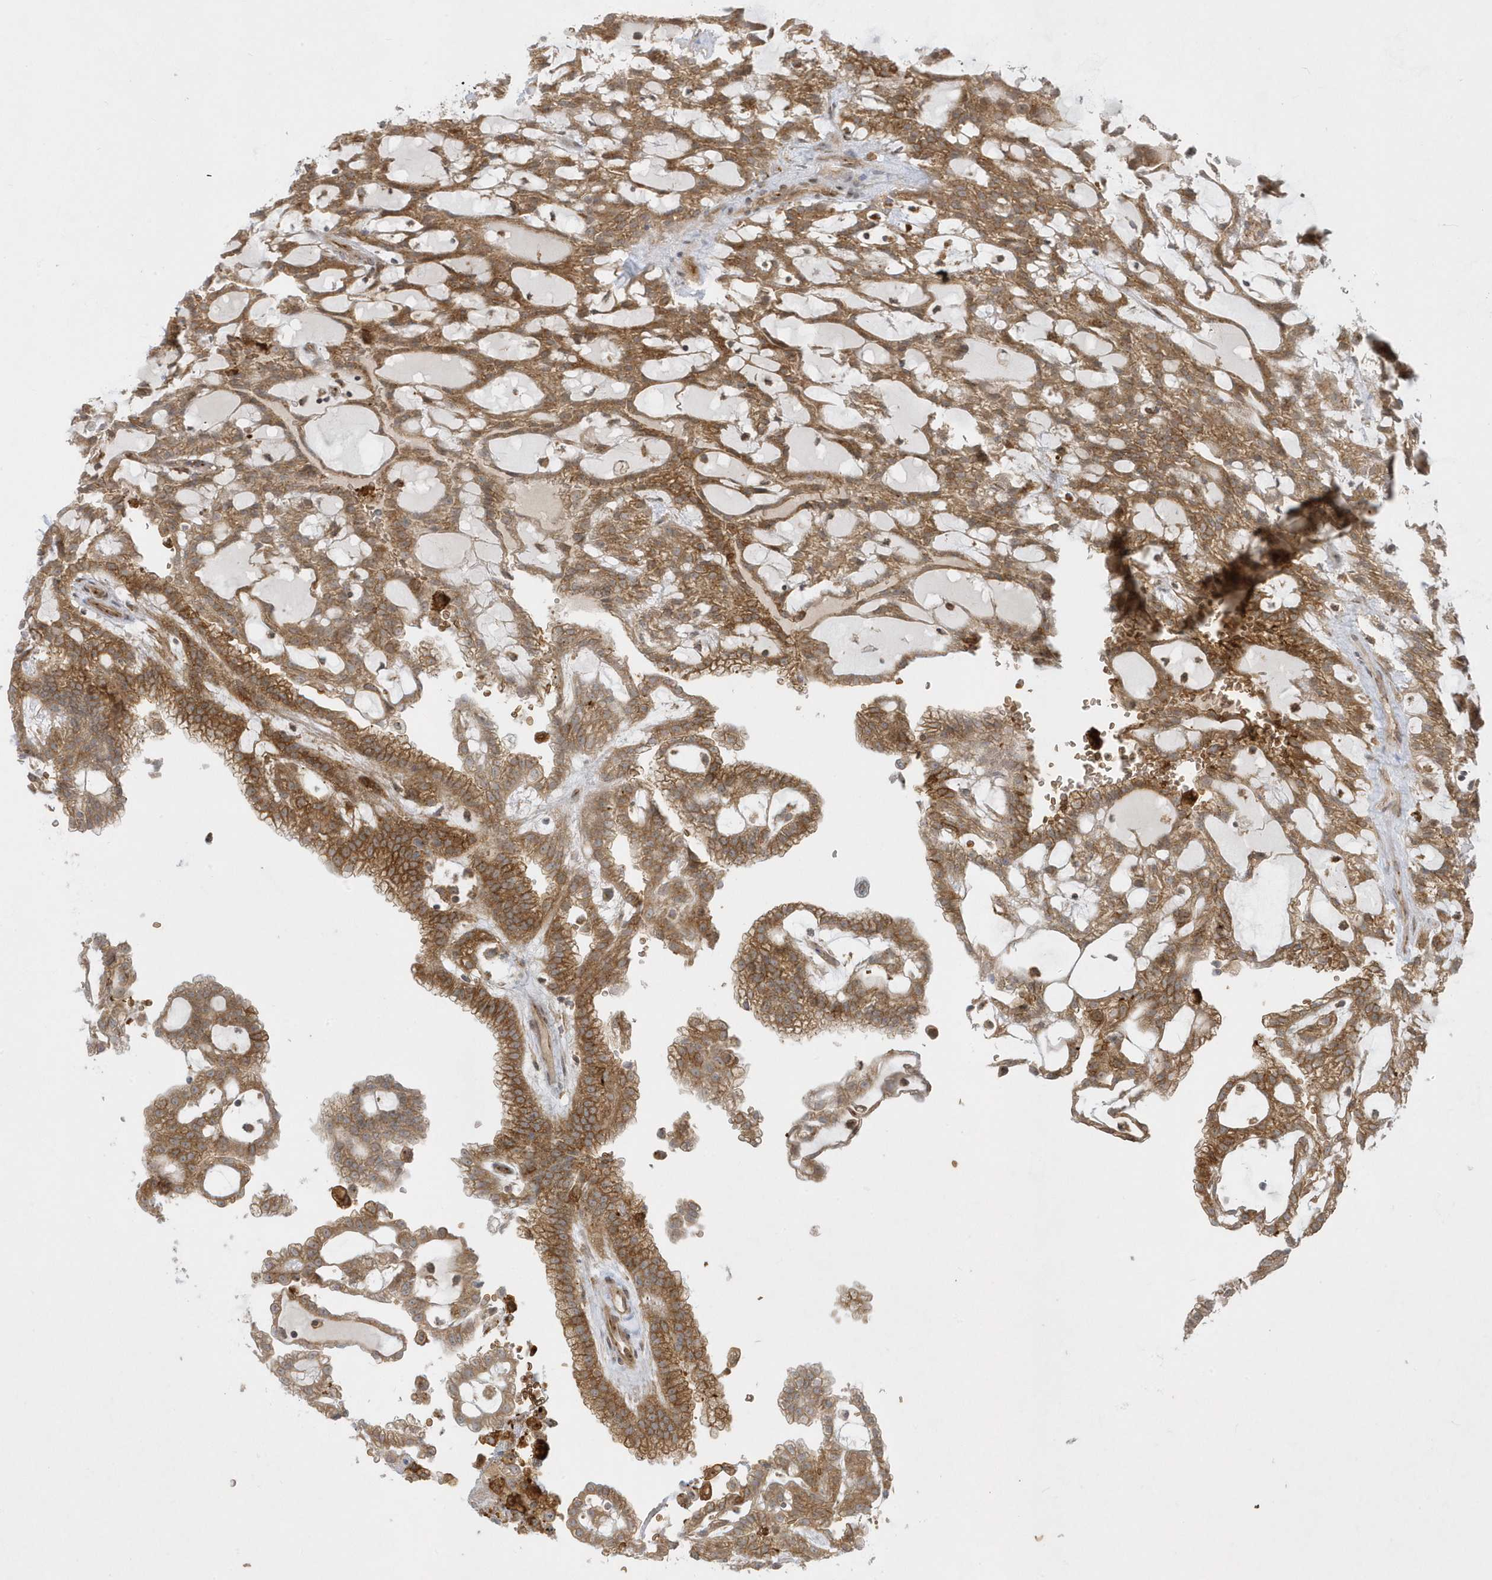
{"staining": {"intensity": "moderate", "quantity": ">75%", "location": "cytoplasmic/membranous"}, "tissue": "renal cancer", "cell_type": "Tumor cells", "image_type": "cancer", "snomed": [{"axis": "morphology", "description": "Adenocarcinoma, NOS"}, {"axis": "topography", "description": "Kidney"}], "caption": "IHC of renal cancer shows medium levels of moderate cytoplasmic/membranous staining in about >75% of tumor cells.", "gene": "RPP40", "patient": {"sex": "male", "age": 63}}